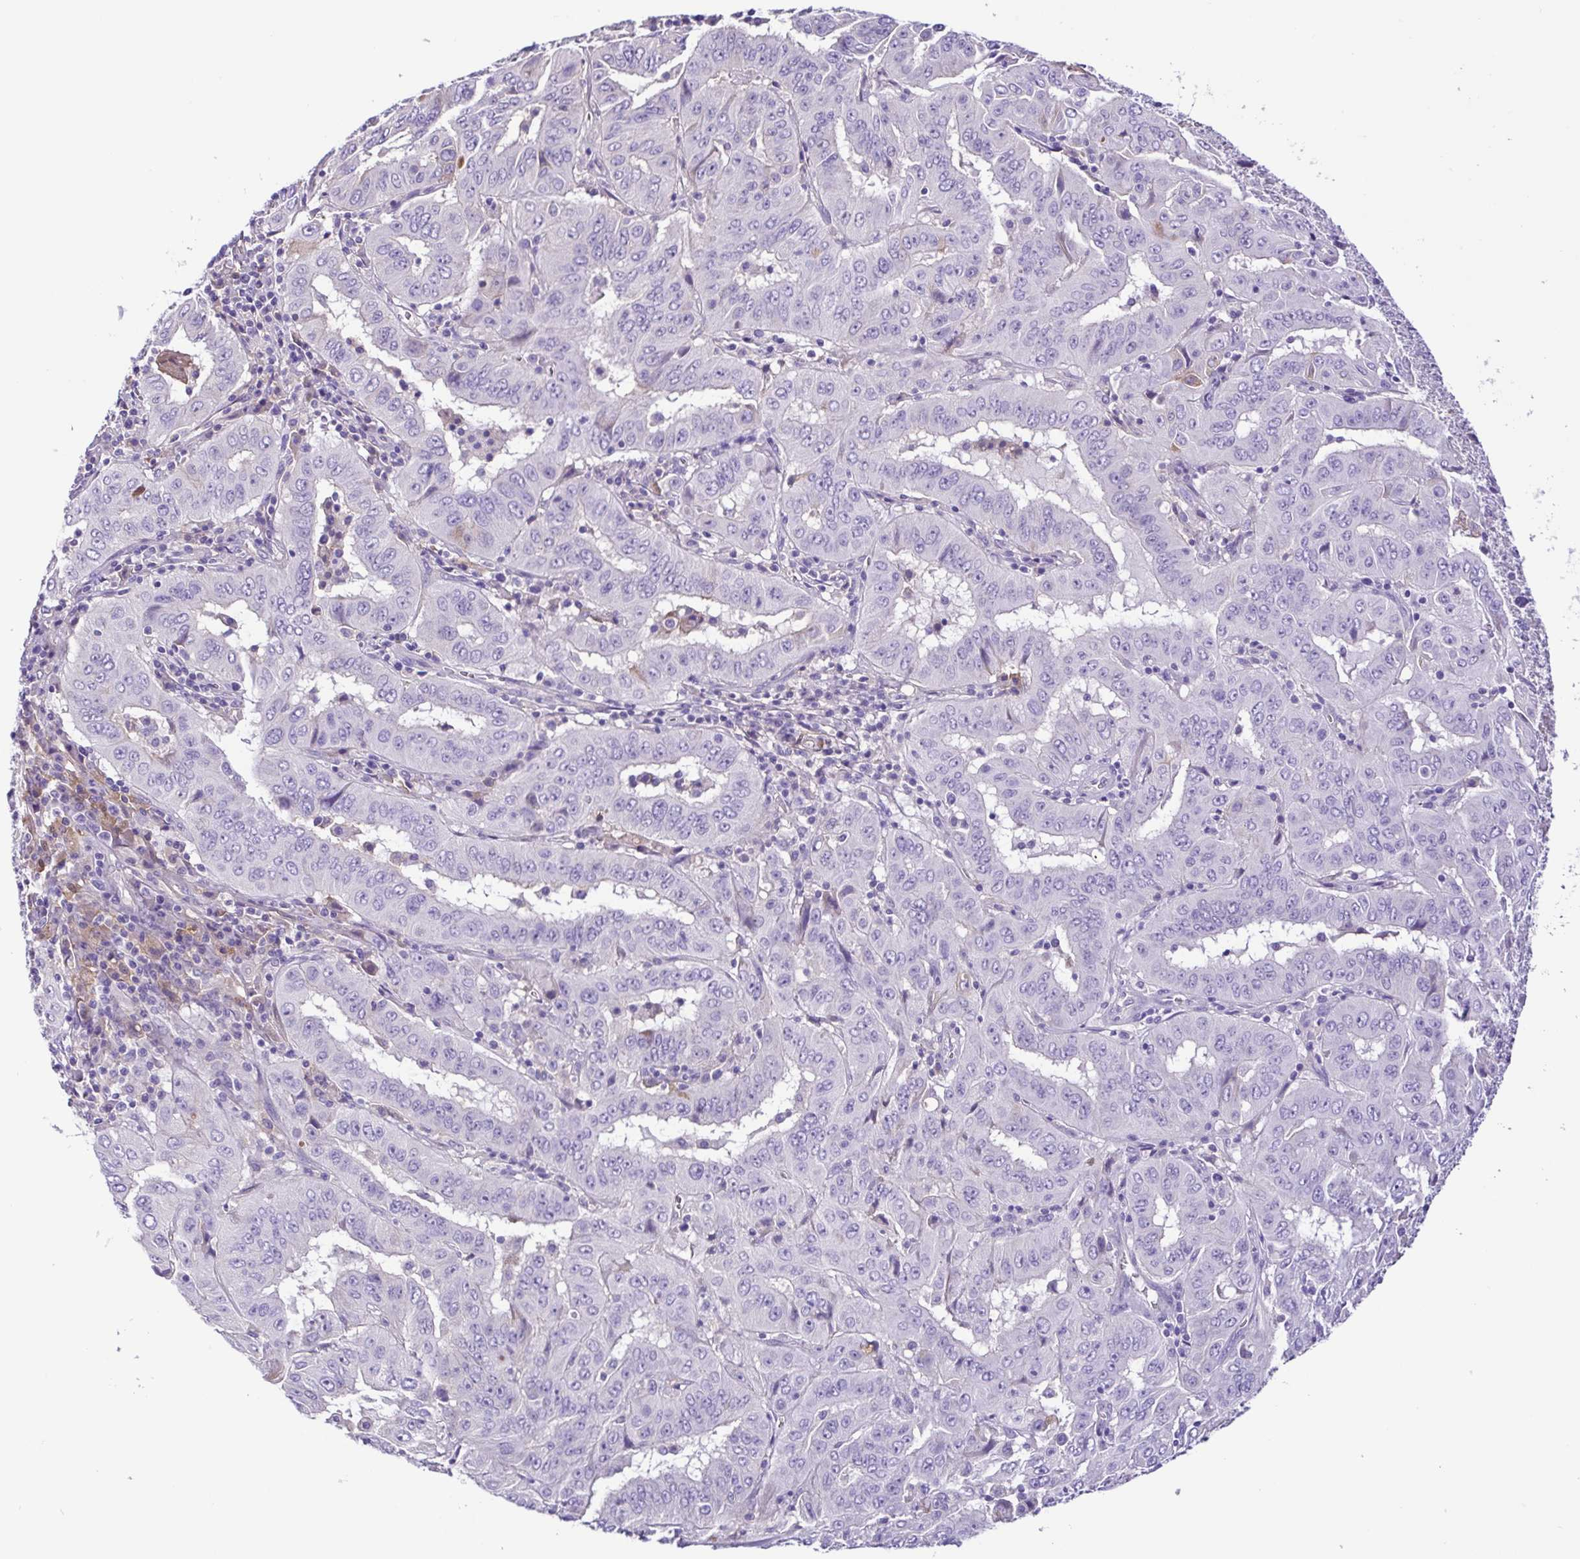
{"staining": {"intensity": "negative", "quantity": "none", "location": "none"}, "tissue": "pancreatic cancer", "cell_type": "Tumor cells", "image_type": "cancer", "snomed": [{"axis": "morphology", "description": "Adenocarcinoma, NOS"}, {"axis": "topography", "description": "Pancreas"}], "caption": "Tumor cells are negative for brown protein staining in pancreatic cancer (adenocarcinoma).", "gene": "IGFL1", "patient": {"sex": "male", "age": 63}}